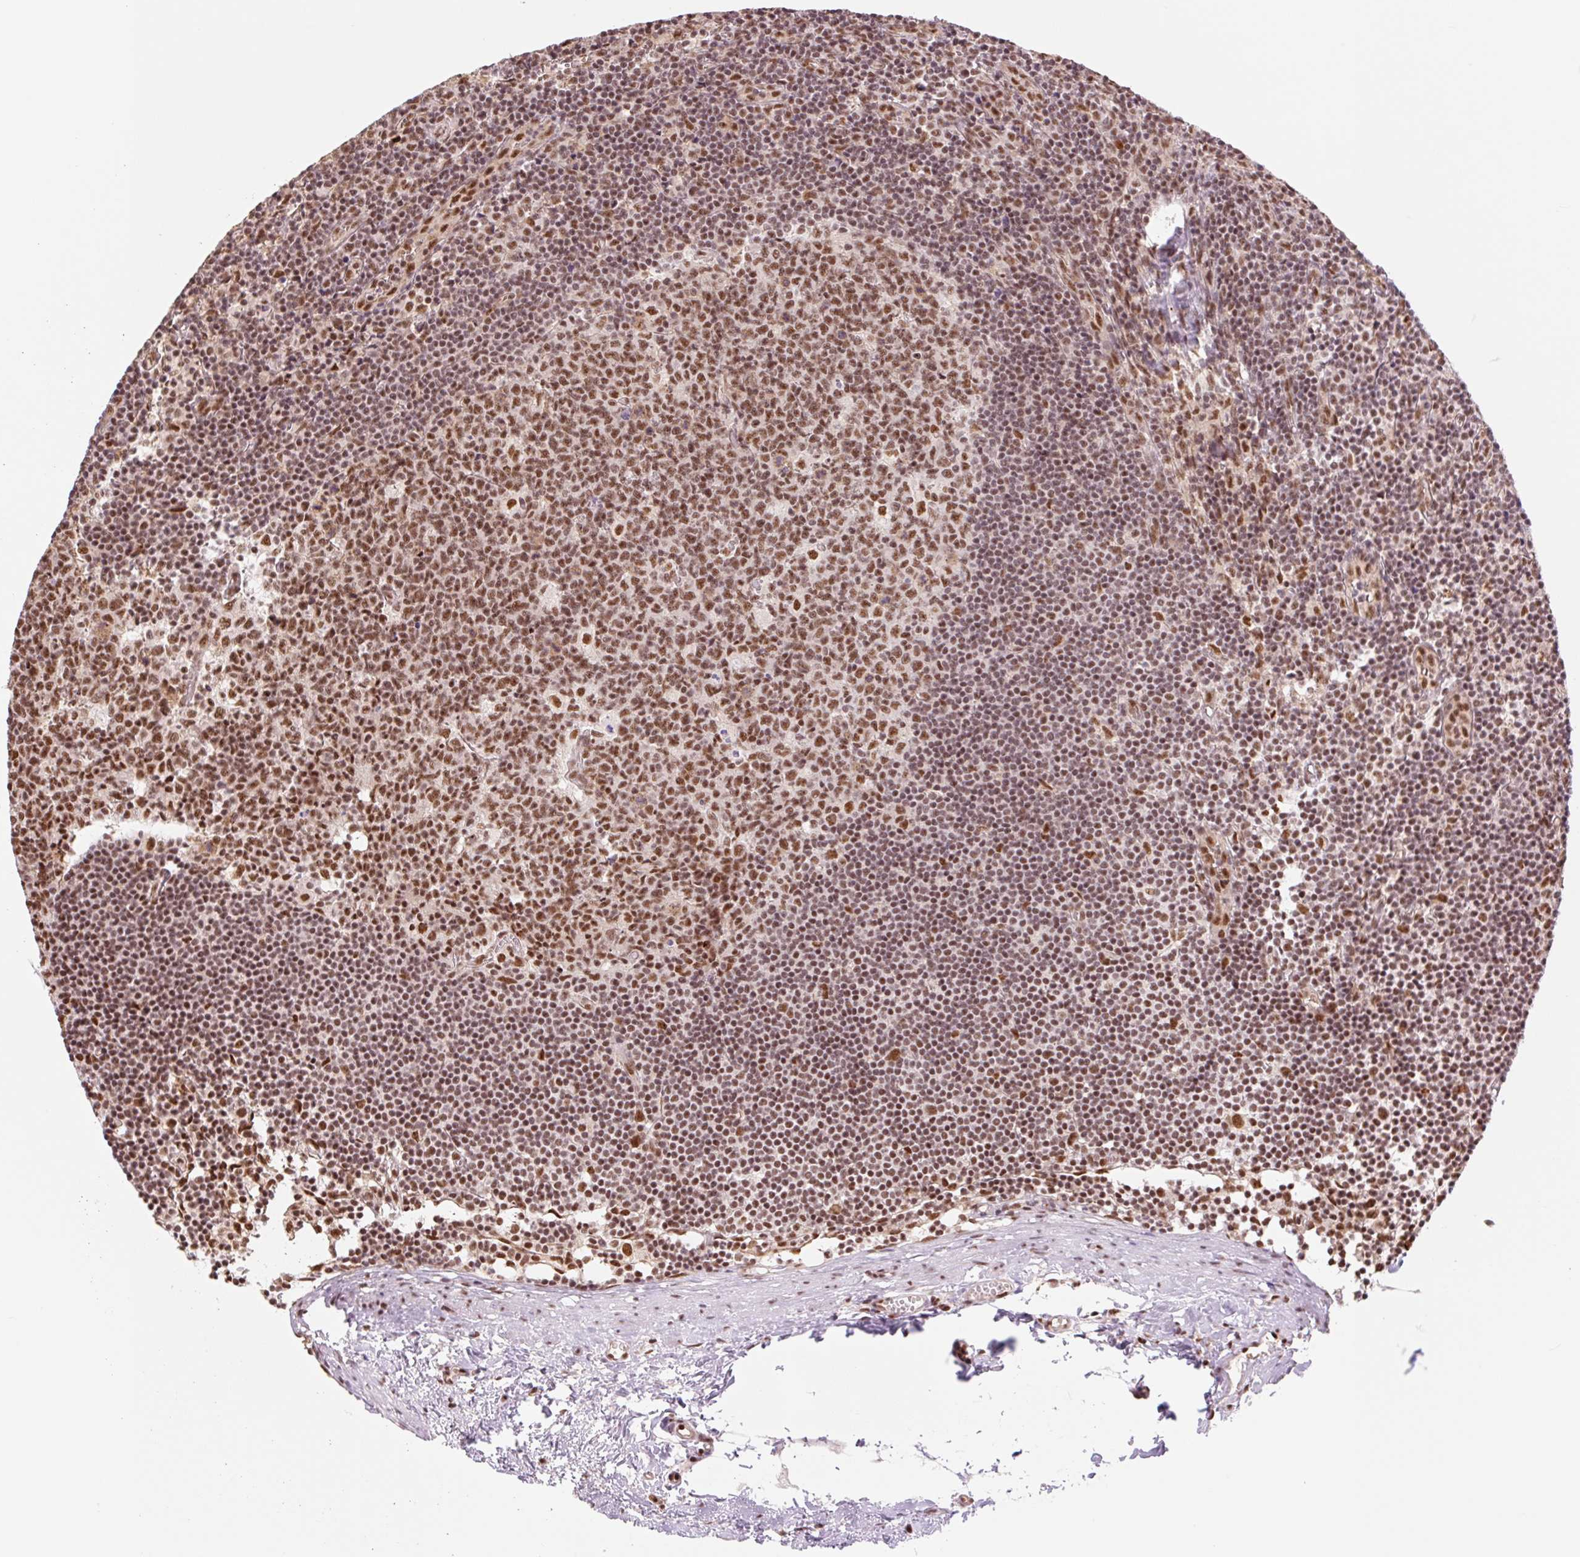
{"staining": {"intensity": "strong", "quantity": ">75%", "location": "nuclear"}, "tissue": "lymph node", "cell_type": "Germinal center cells", "image_type": "normal", "snomed": [{"axis": "morphology", "description": "Normal tissue, NOS"}, {"axis": "topography", "description": "Lymph node"}], "caption": "Strong nuclear positivity for a protein is identified in approximately >75% of germinal center cells of unremarkable lymph node using immunohistochemistry (IHC).", "gene": "PRDM11", "patient": {"sex": "female", "age": 45}}